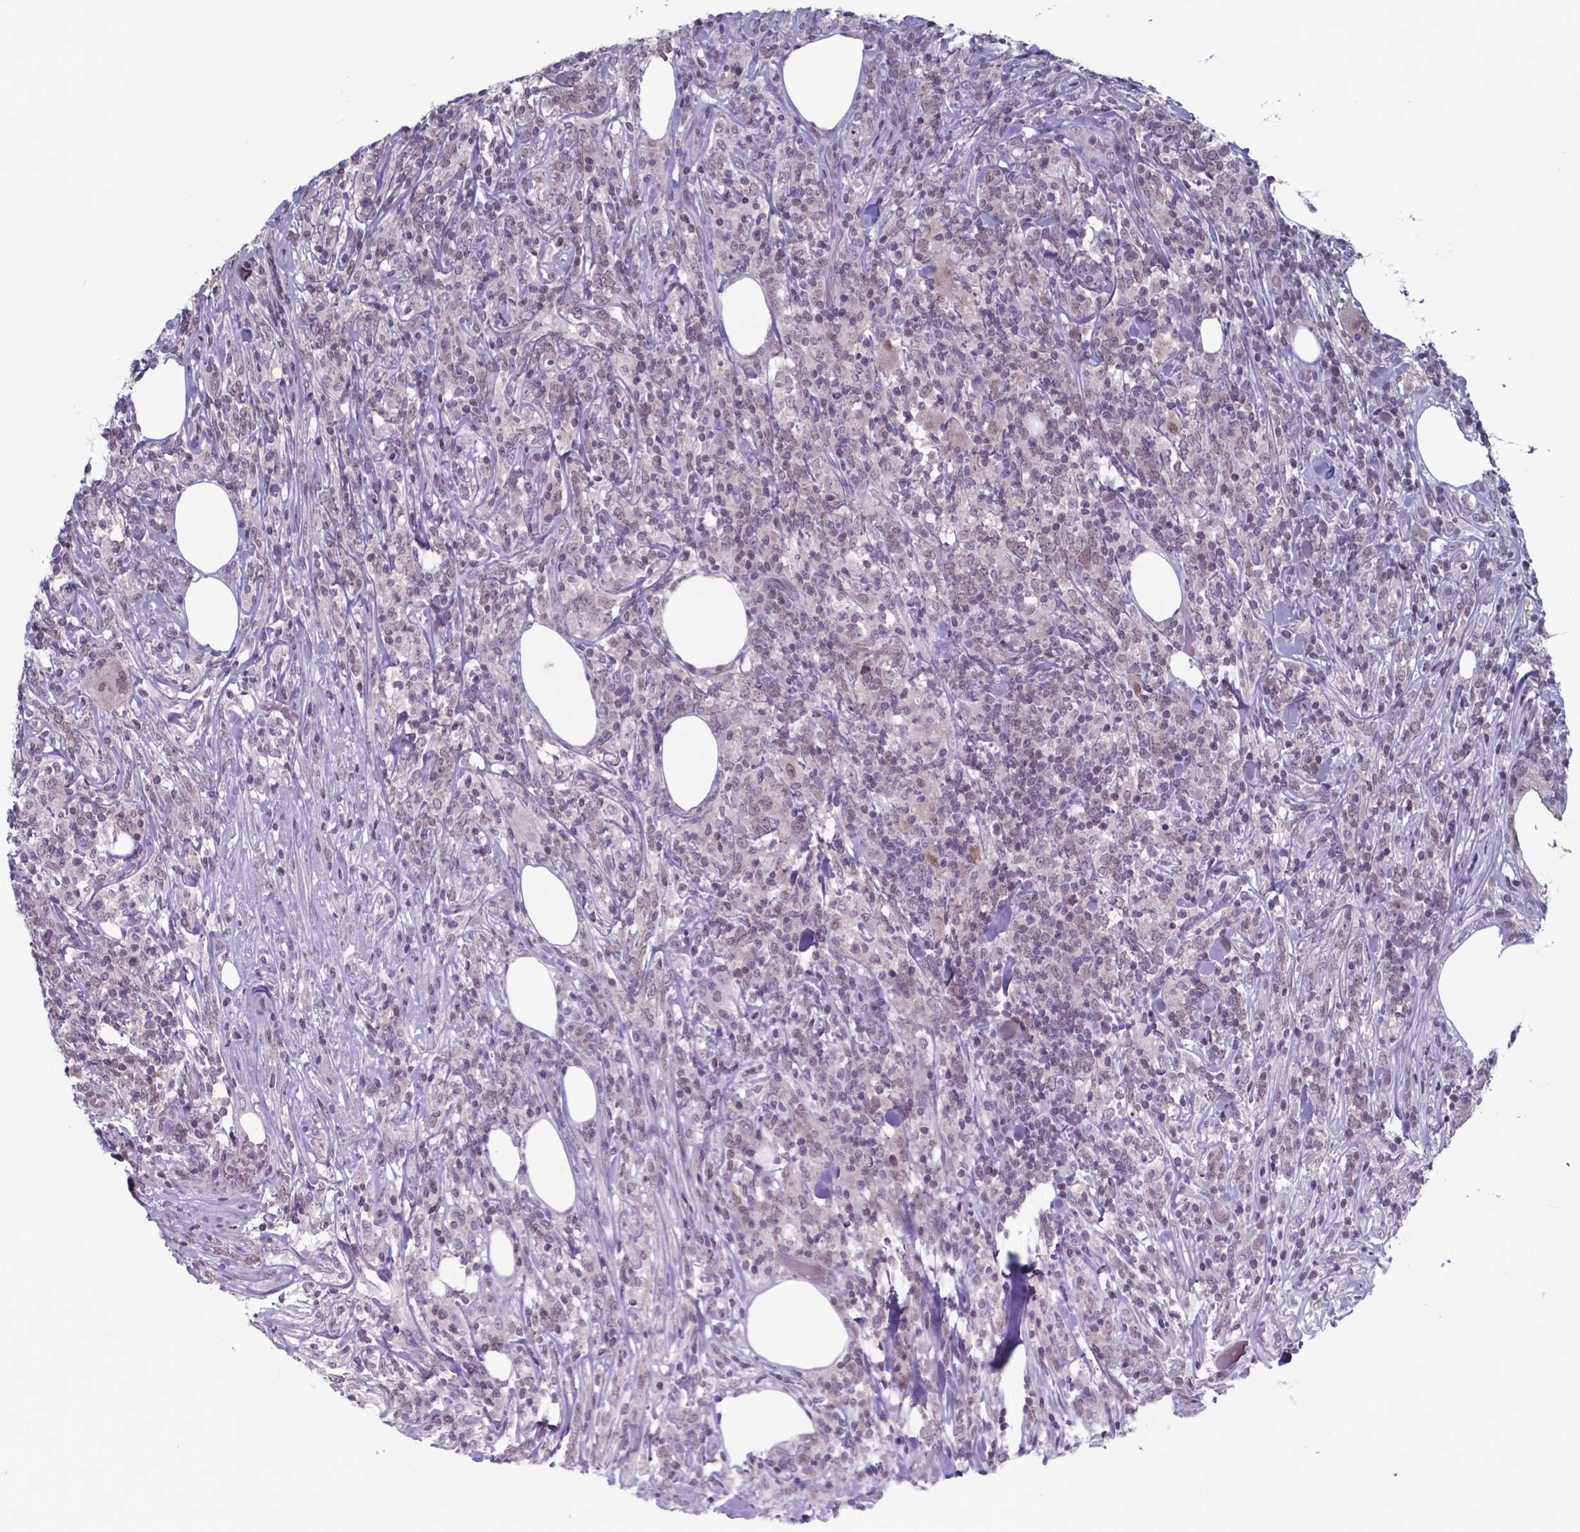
{"staining": {"intensity": "weak", "quantity": "<25%", "location": "nuclear"}, "tissue": "lymphoma", "cell_type": "Tumor cells", "image_type": "cancer", "snomed": [{"axis": "morphology", "description": "Malignant lymphoma, non-Hodgkin's type, High grade"}, {"axis": "topography", "description": "Lymph node"}], "caption": "Lymphoma stained for a protein using immunohistochemistry shows no expression tumor cells.", "gene": "TDP2", "patient": {"sex": "female", "age": 84}}